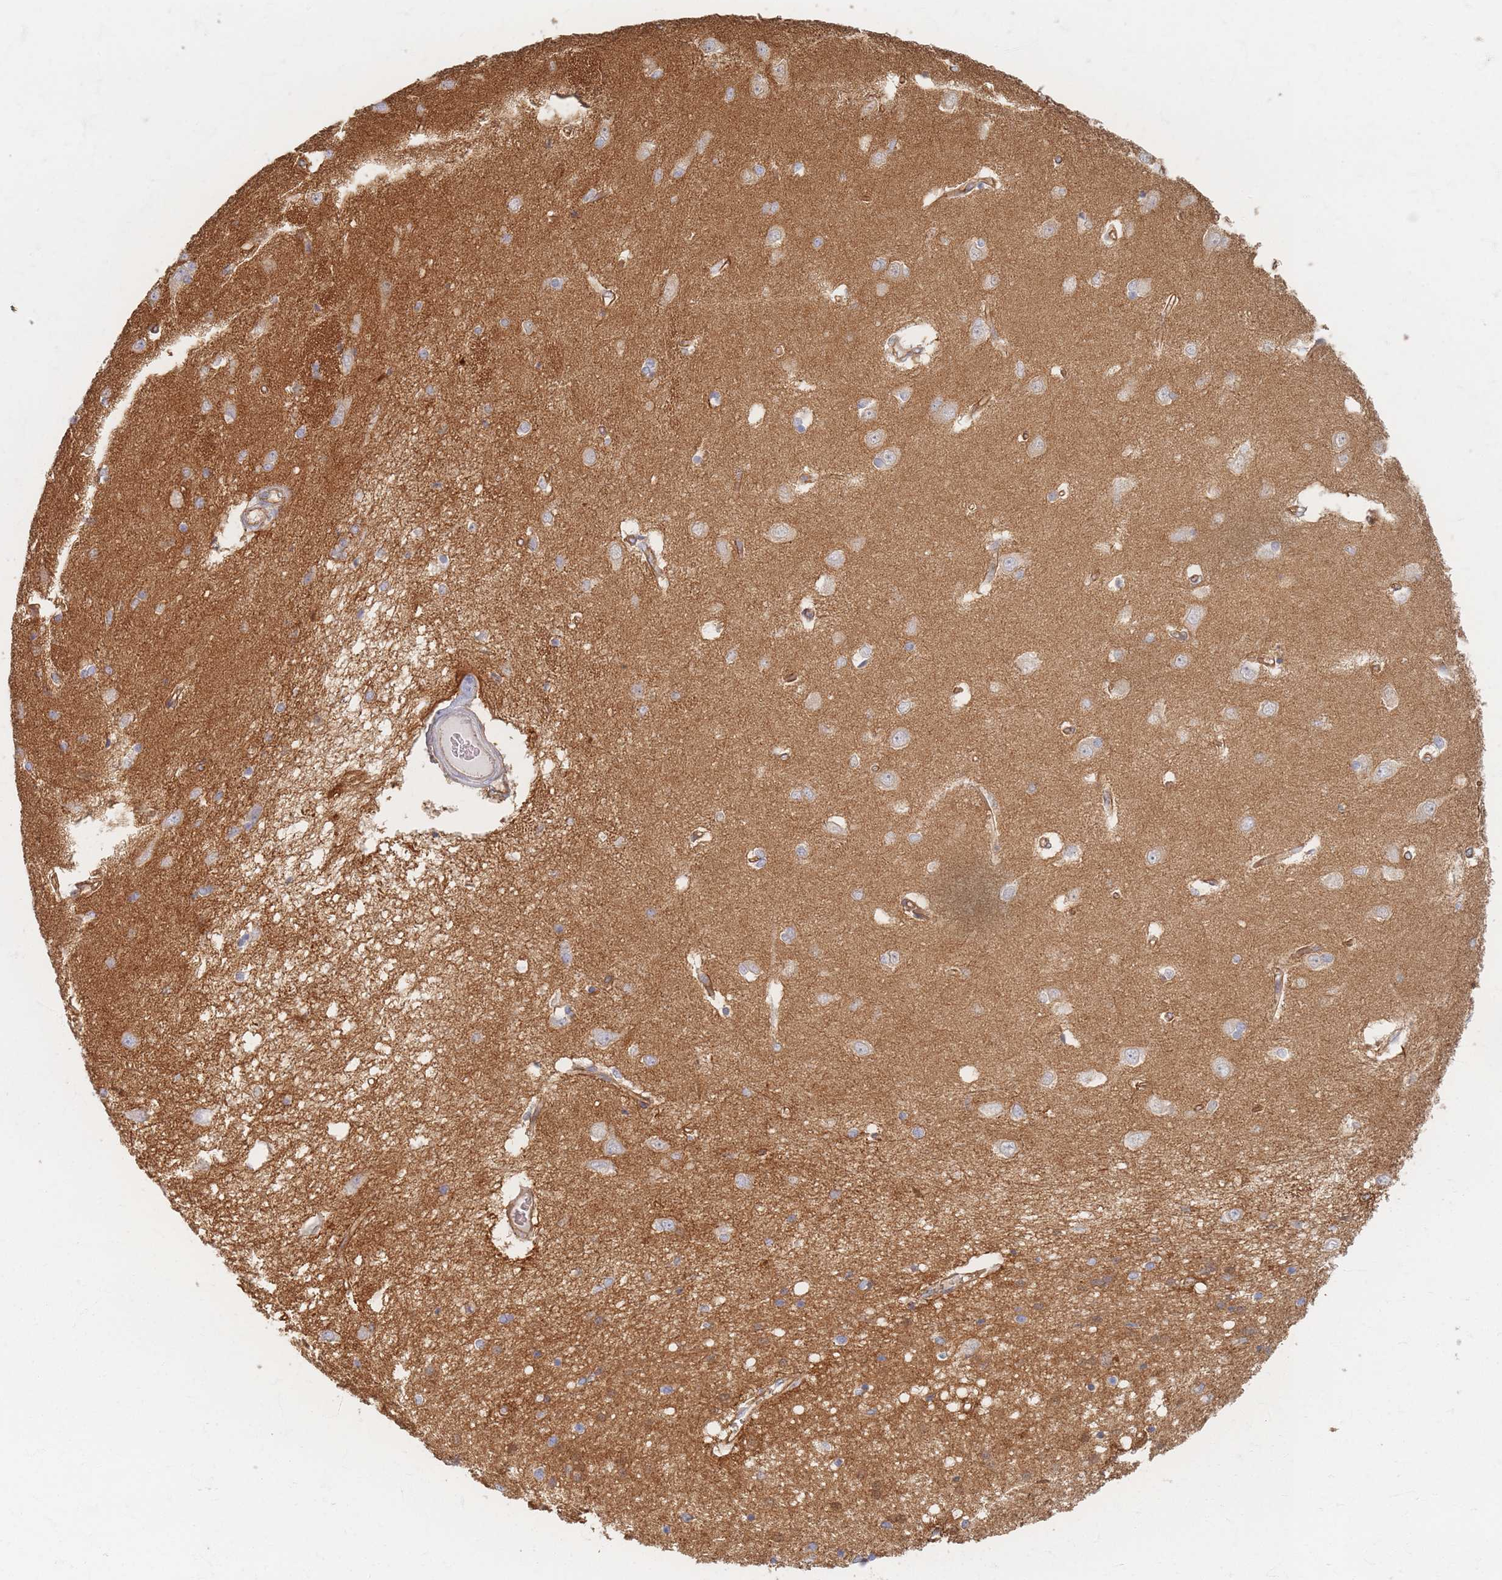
{"staining": {"intensity": "negative", "quantity": "none", "location": "none"}, "tissue": "caudate", "cell_type": "Glial cells", "image_type": "normal", "snomed": [{"axis": "morphology", "description": "Normal tissue, NOS"}, {"axis": "topography", "description": "Lateral ventricle wall"}], "caption": "Protein analysis of normal caudate reveals no significant staining in glial cells. (DAB (3,3'-diaminobenzidine) immunohistochemistry (IHC), high magnification).", "gene": "GNB1", "patient": {"sex": "male", "age": 37}}